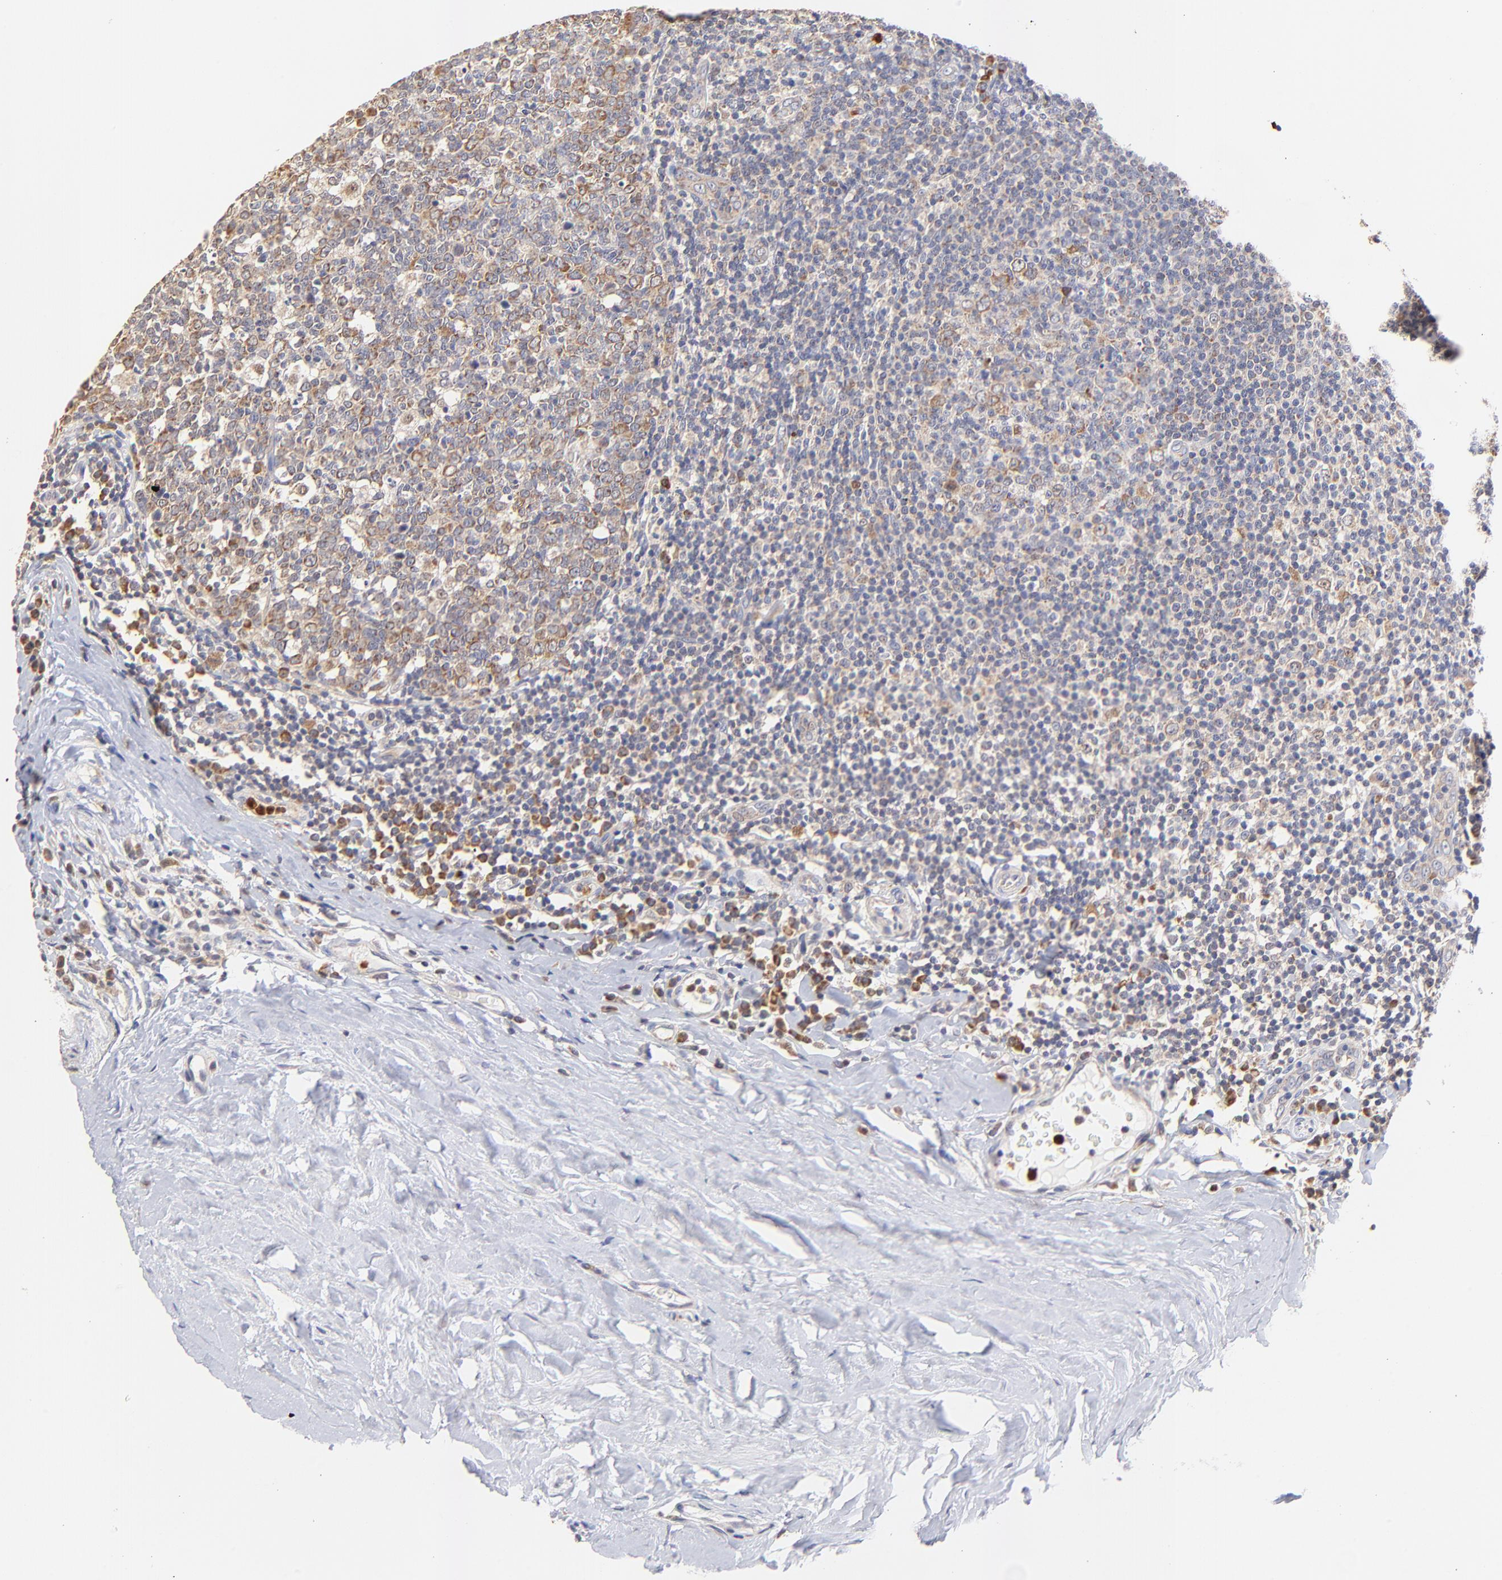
{"staining": {"intensity": "moderate", "quantity": "25%-75%", "location": "cytoplasmic/membranous"}, "tissue": "tonsil", "cell_type": "Germinal center cells", "image_type": "normal", "snomed": [{"axis": "morphology", "description": "Normal tissue, NOS"}, {"axis": "topography", "description": "Tonsil"}], "caption": "Tonsil stained with DAB (3,3'-diaminobenzidine) IHC displays medium levels of moderate cytoplasmic/membranous staining in about 25%-75% of germinal center cells.", "gene": "BBOF1", "patient": {"sex": "male", "age": 31}}